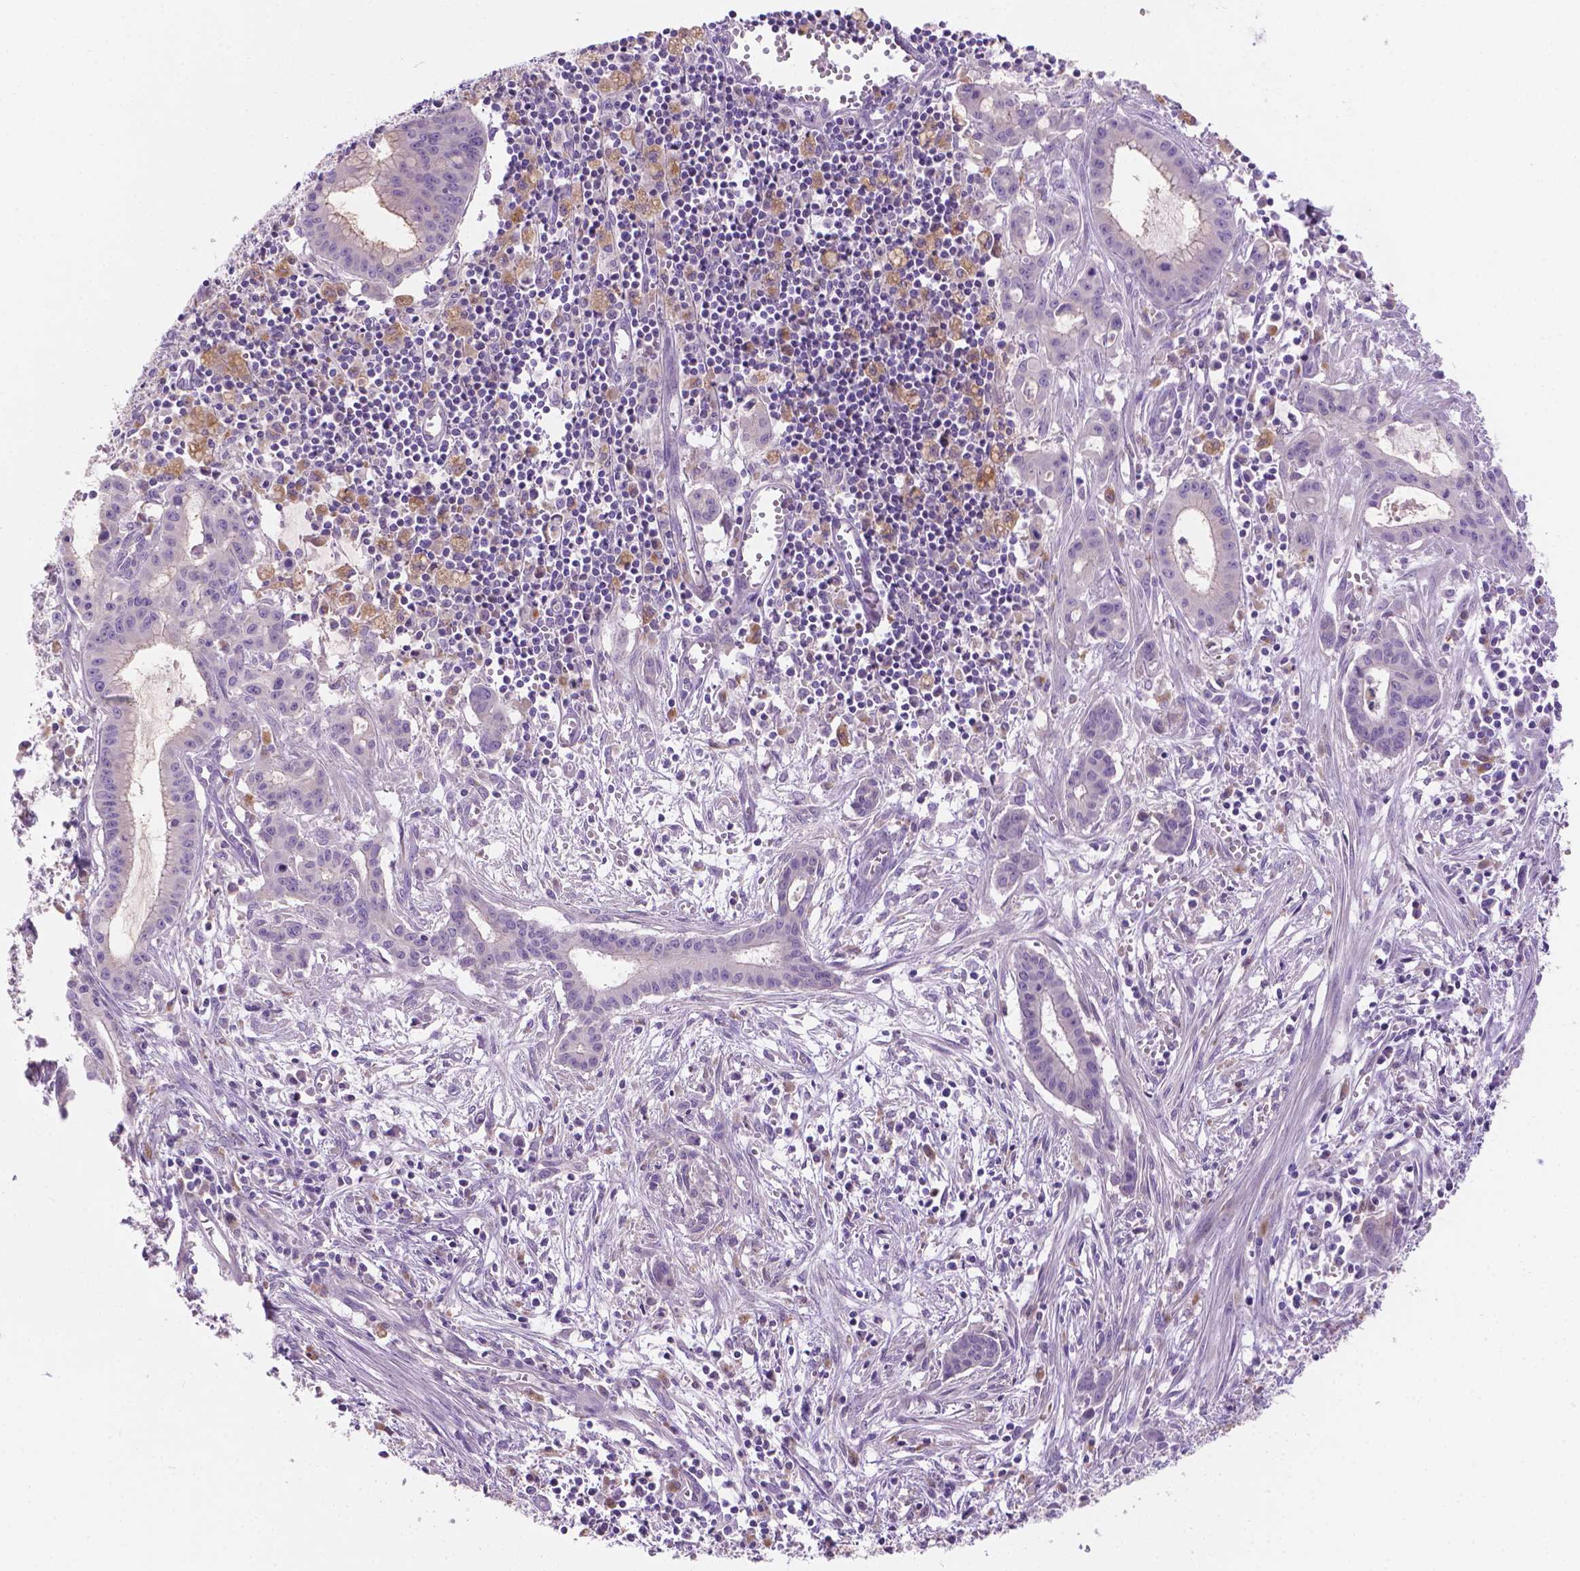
{"staining": {"intensity": "negative", "quantity": "none", "location": "none"}, "tissue": "pancreatic cancer", "cell_type": "Tumor cells", "image_type": "cancer", "snomed": [{"axis": "morphology", "description": "Adenocarcinoma, NOS"}, {"axis": "topography", "description": "Pancreas"}], "caption": "Tumor cells are negative for protein expression in human pancreatic adenocarcinoma.", "gene": "CDH7", "patient": {"sex": "male", "age": 48}}